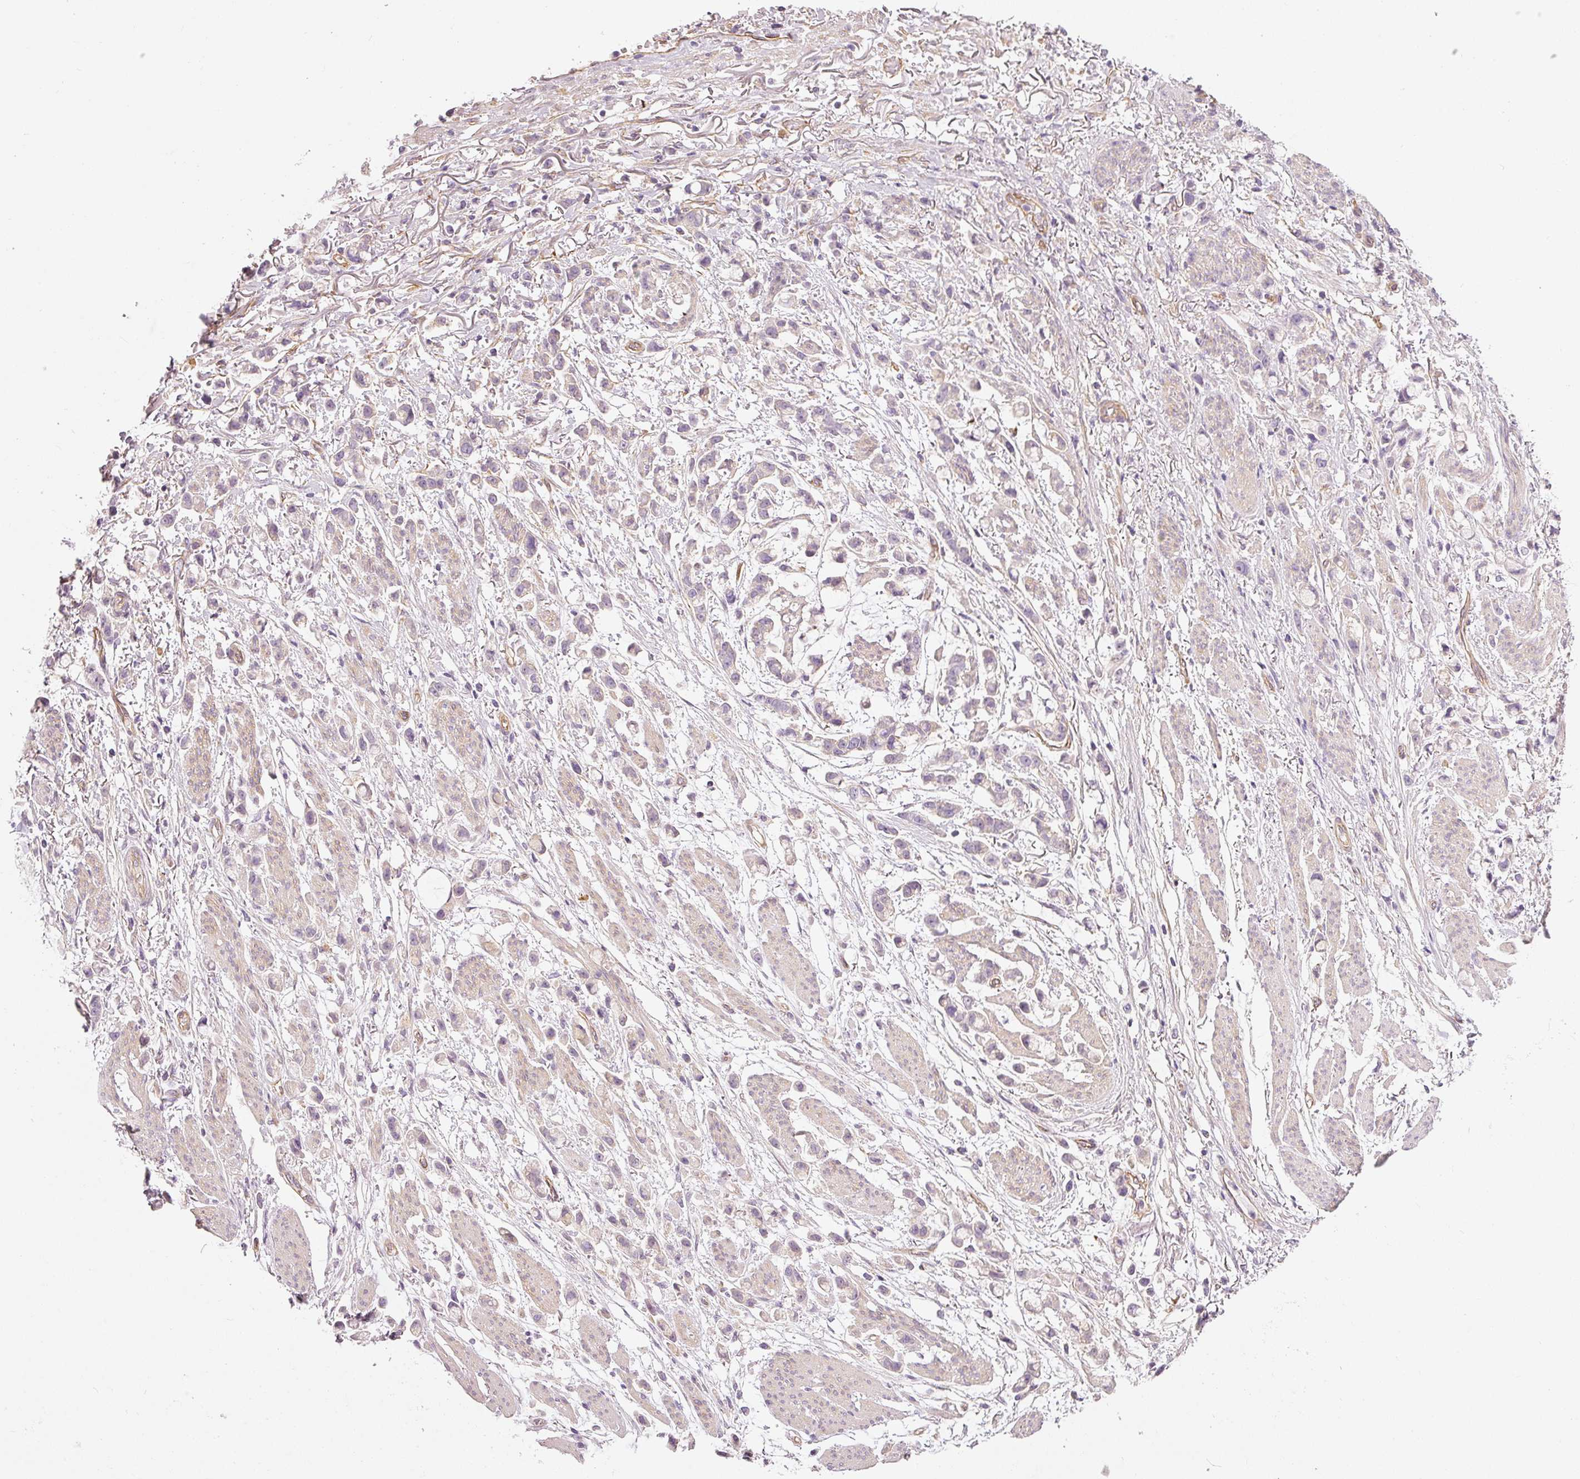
{"staining": {"intensity": "negative", "quantity": "none", "location": "none"}, "tissue": "stomach cancer", "cell_type": "Tumor cells", "image_type": "cancer", "snomed": [{"axis": "morphology", "description": "Adenocarcinoma, NOS"}, {"axis": "topography", "description": "Stomach"}], "caption": "Stomach adenocarcinoma was stained to show a protein in brown. There is no significant positivity in tumor cells. (DAB immunohistochemistry with hematoxylin counter stain).", "gene": "OSR2", "patient": {"sex": "female", "age": 81}}